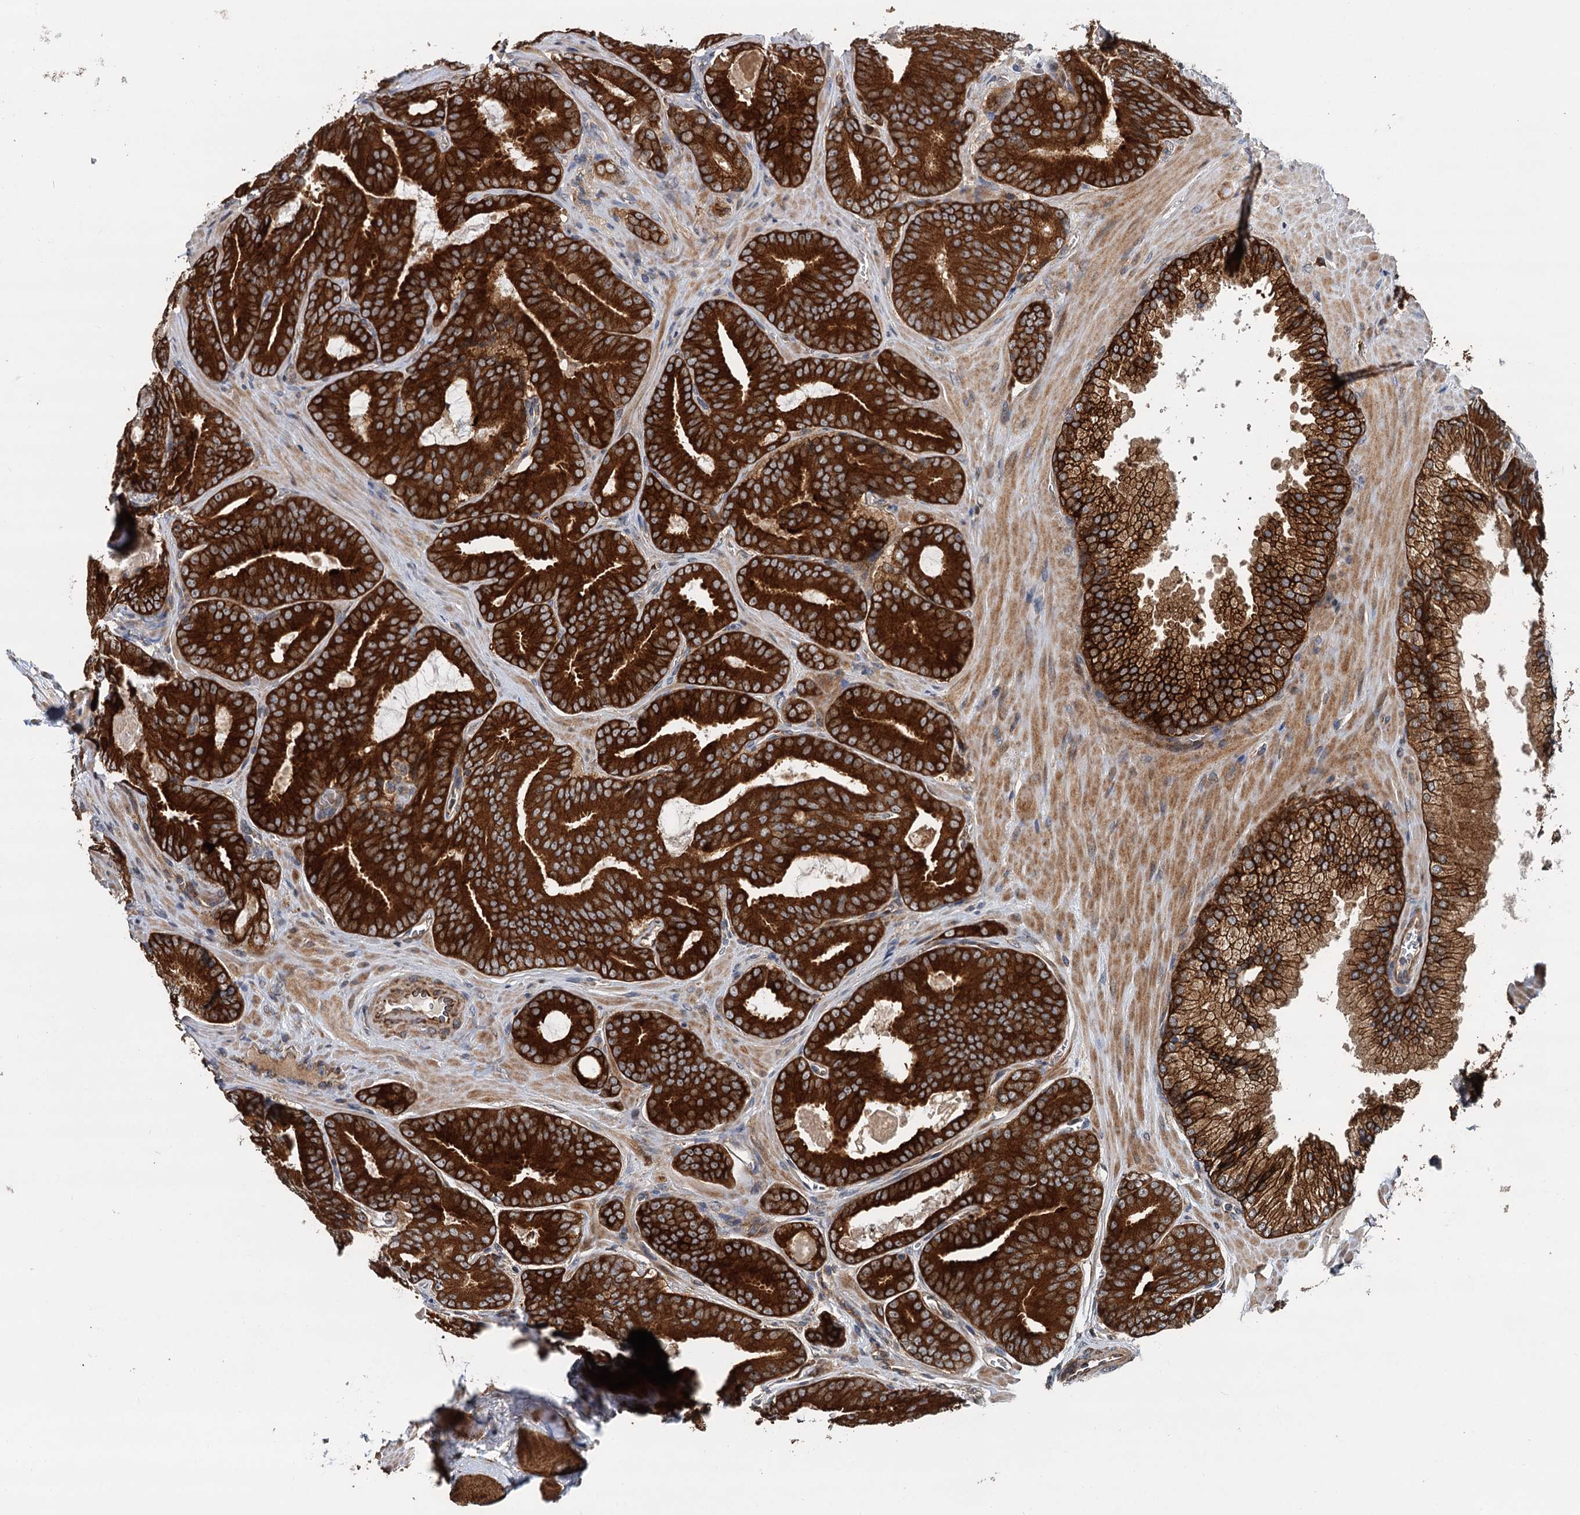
{"staining": {"intensity": "strong", "quantity": ">75%", "location": "cytoplasmic/membranous"}, "tissue": "prostate cancer", "cell_type": "Tumor cells", "image_type": "cancer", "snomed": [{"axis": "morphology", "description": "Adenocarcinoma, High grade"}, {"axis": "topography", "description": "Prostate"}], "caption": "Immunohistochemistry (DAB (3,3'-diaminobenzidine)) staining of prostate high-grade adenocarcinoma demonstrates strong cytoplasmic/membranous protein expression in about >75% of tumor cells. The protein of interest is stained brown, and the nuclei are stained in blue (DAB IHC with brightfield microscopy, high magnification).", "gene": "LRRK2", "patient": {"sex": "male", "age": 66}}